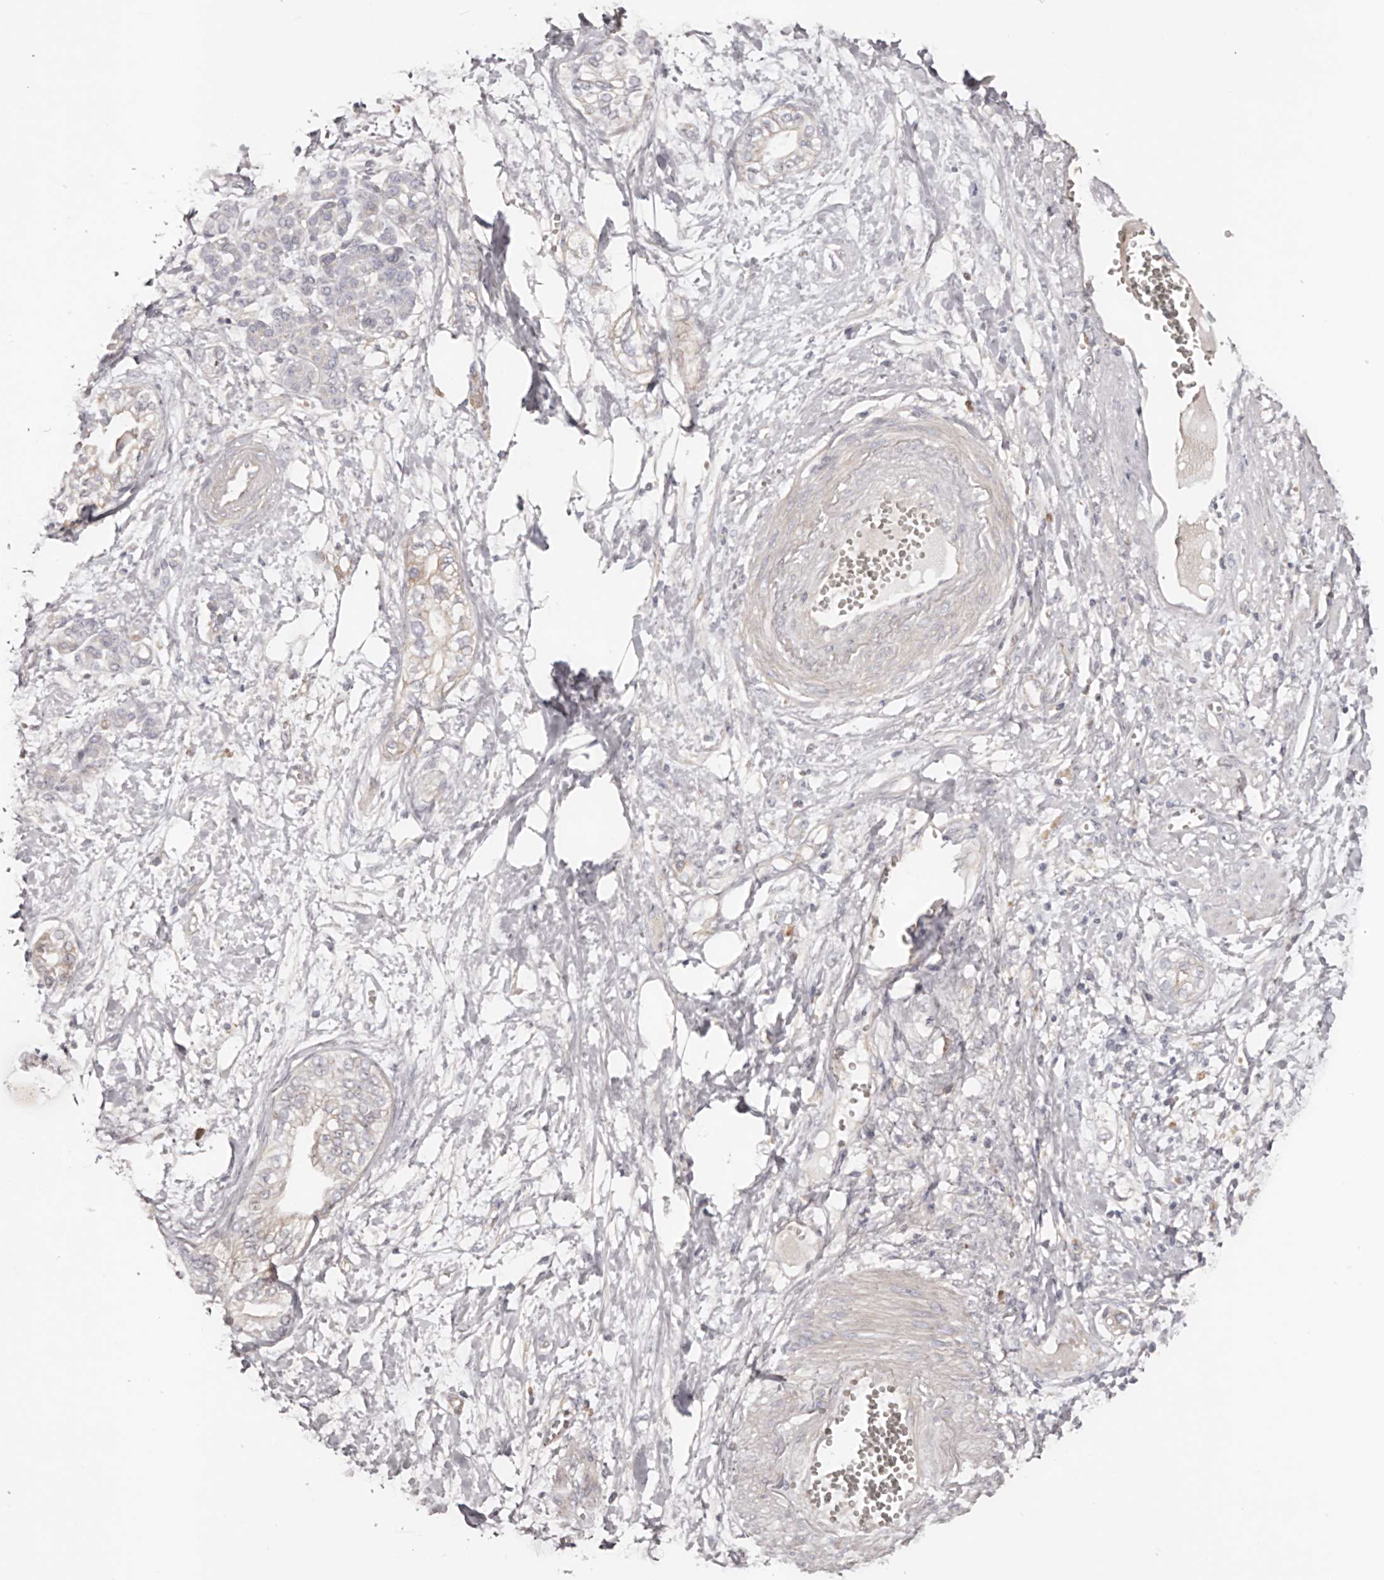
{"staining": {"intensity": "negative", "quantity": "none", "location": "none"}, "tissue": "pancreatic cancer", "cell_type": "Tumor cells", "image_type": "cancer", "snomed": [{"axis": "morphology", "description": "Adenocarcinoma, NOS"}, {"axis": "topography", "description": "Pancreas"}], "caption": "Human adenocarcinoma (pancreatic) stained for a protein using immunohistochemistry (IHC) exhibits no positivity in tumor cells.", "gene": "DMRT2", "patient": {"sex": "male", "age": 68}}